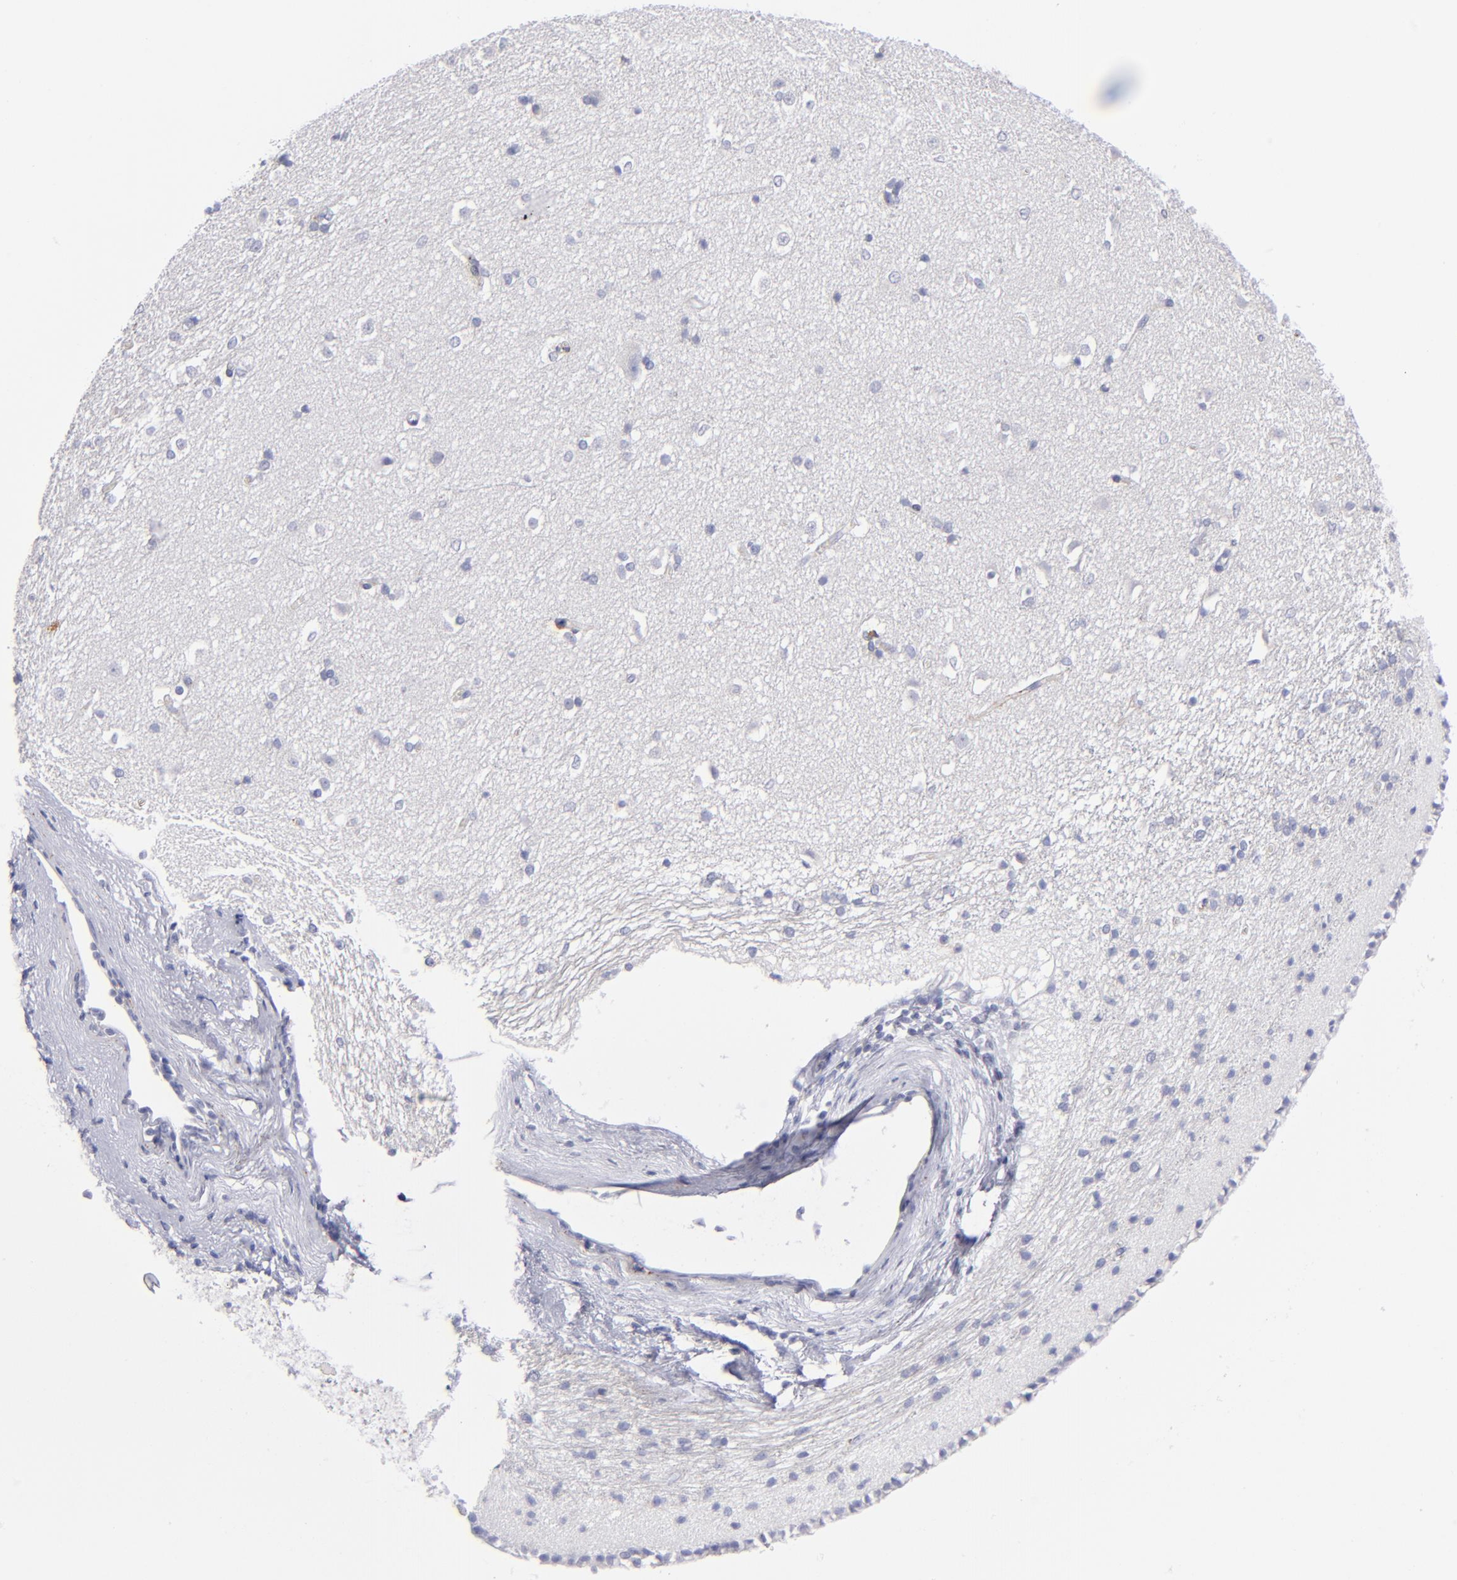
{"staining": {"intensity": "negative", "quantity": "none", "location": "none"}, "tissue": "caudate", "cell_type": "Glial cells", "image_type": "normal", "snomed": [{"axis": "morphology", "description": "Normal tissue, NOS"}, {"axis": "topography", "description": "Lateral ventricle wall"}], "caption": "Photomicrograph shows no significant protein expression in glial cells of benign caudate.", "gene": "MFGE8", "patient": {"sex": "female", "age": 19}}